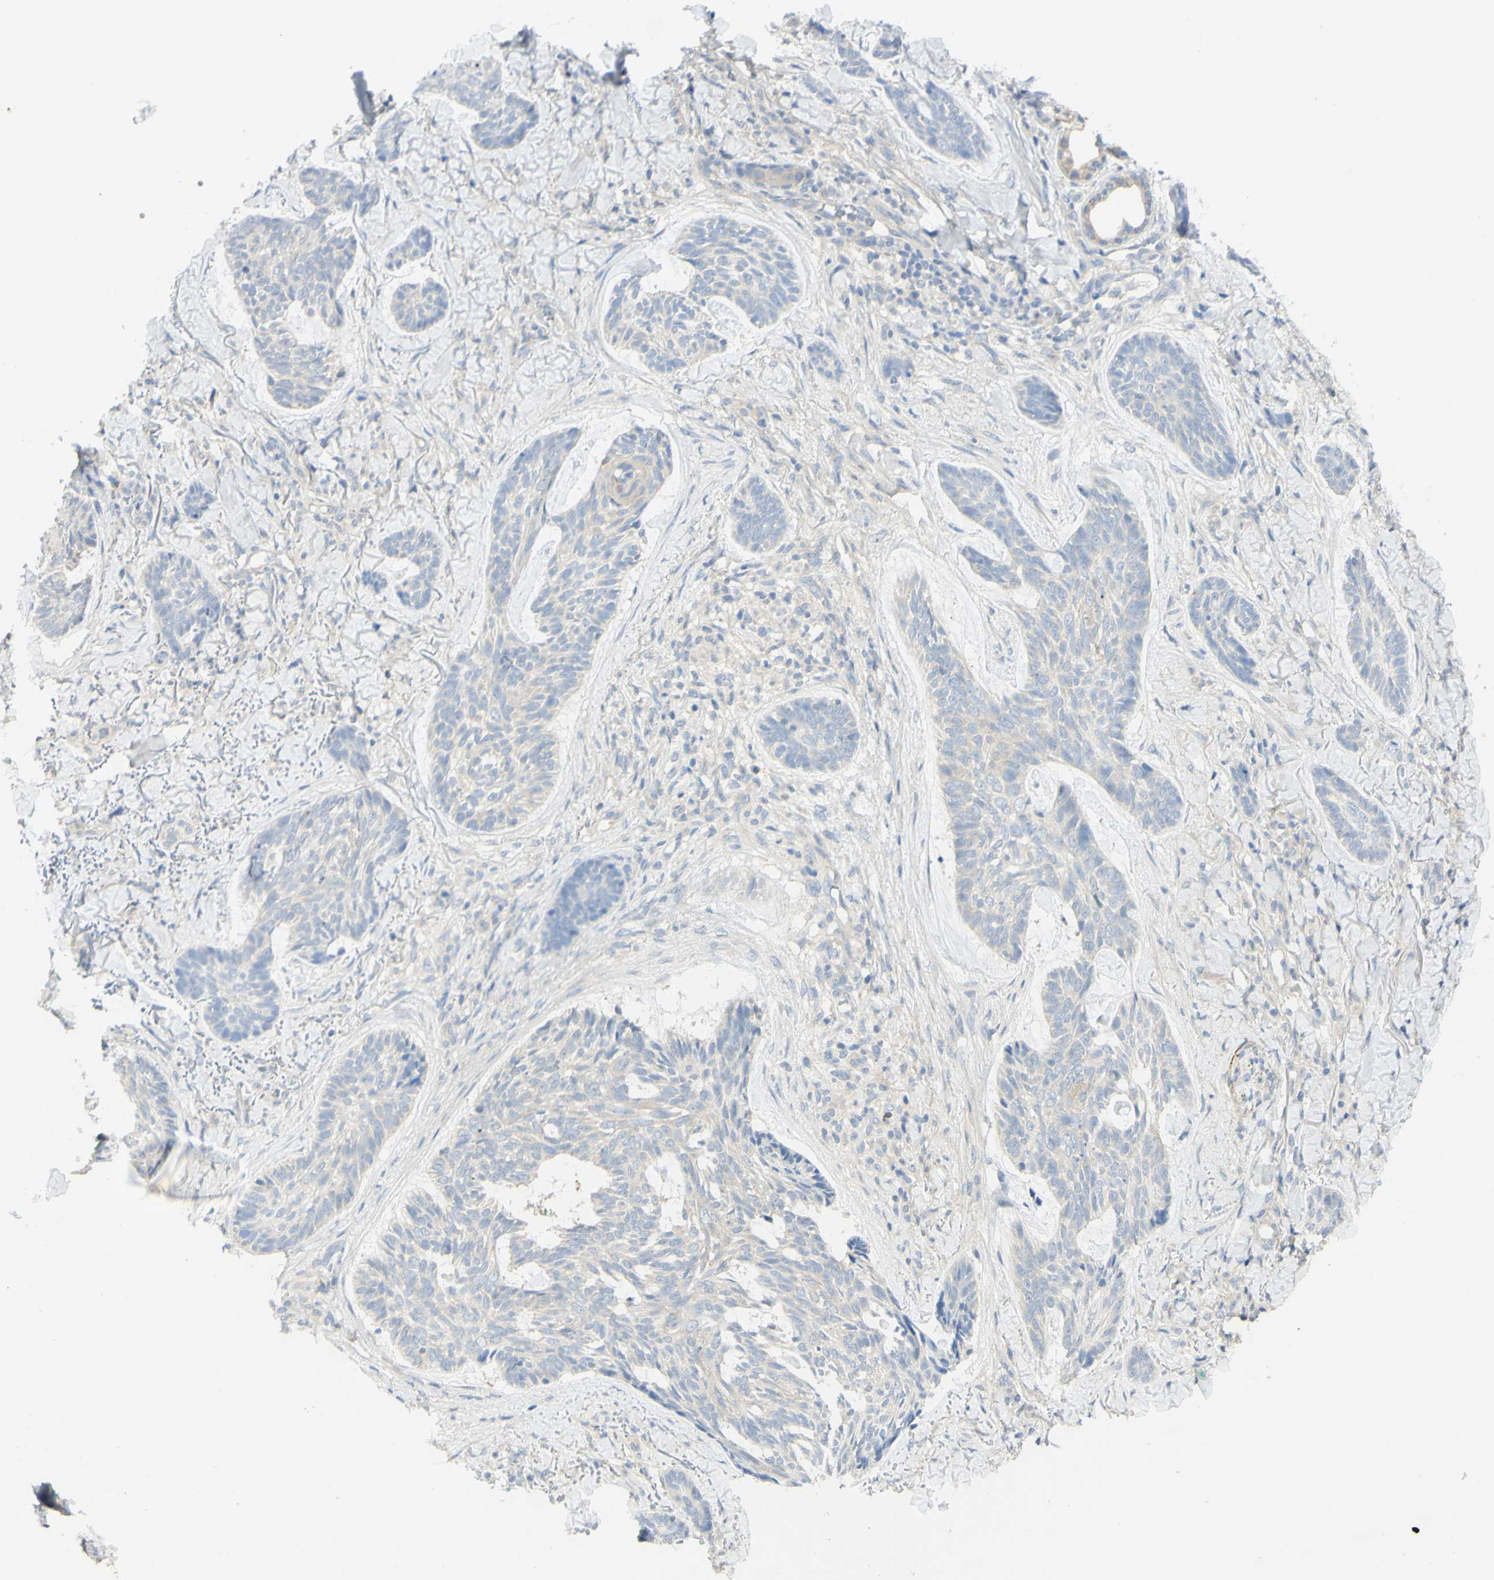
{"staining": {"intensity": "negative", "quantity": "none", "location": "none"}, "tissue": "skin cancer", "cell_type": "Tumor cells", "image_type": "cancer", "snomed": [{"axis": "morphology", "description": "Basal cell carcinoma"}, {"axis": "topography", "description": "Skin"}], "caption": "Tumor cells are negative for protein expression in human skin cancer.", "gene": "GCNT3", "patient": {"sex": "male", "age": 43}}